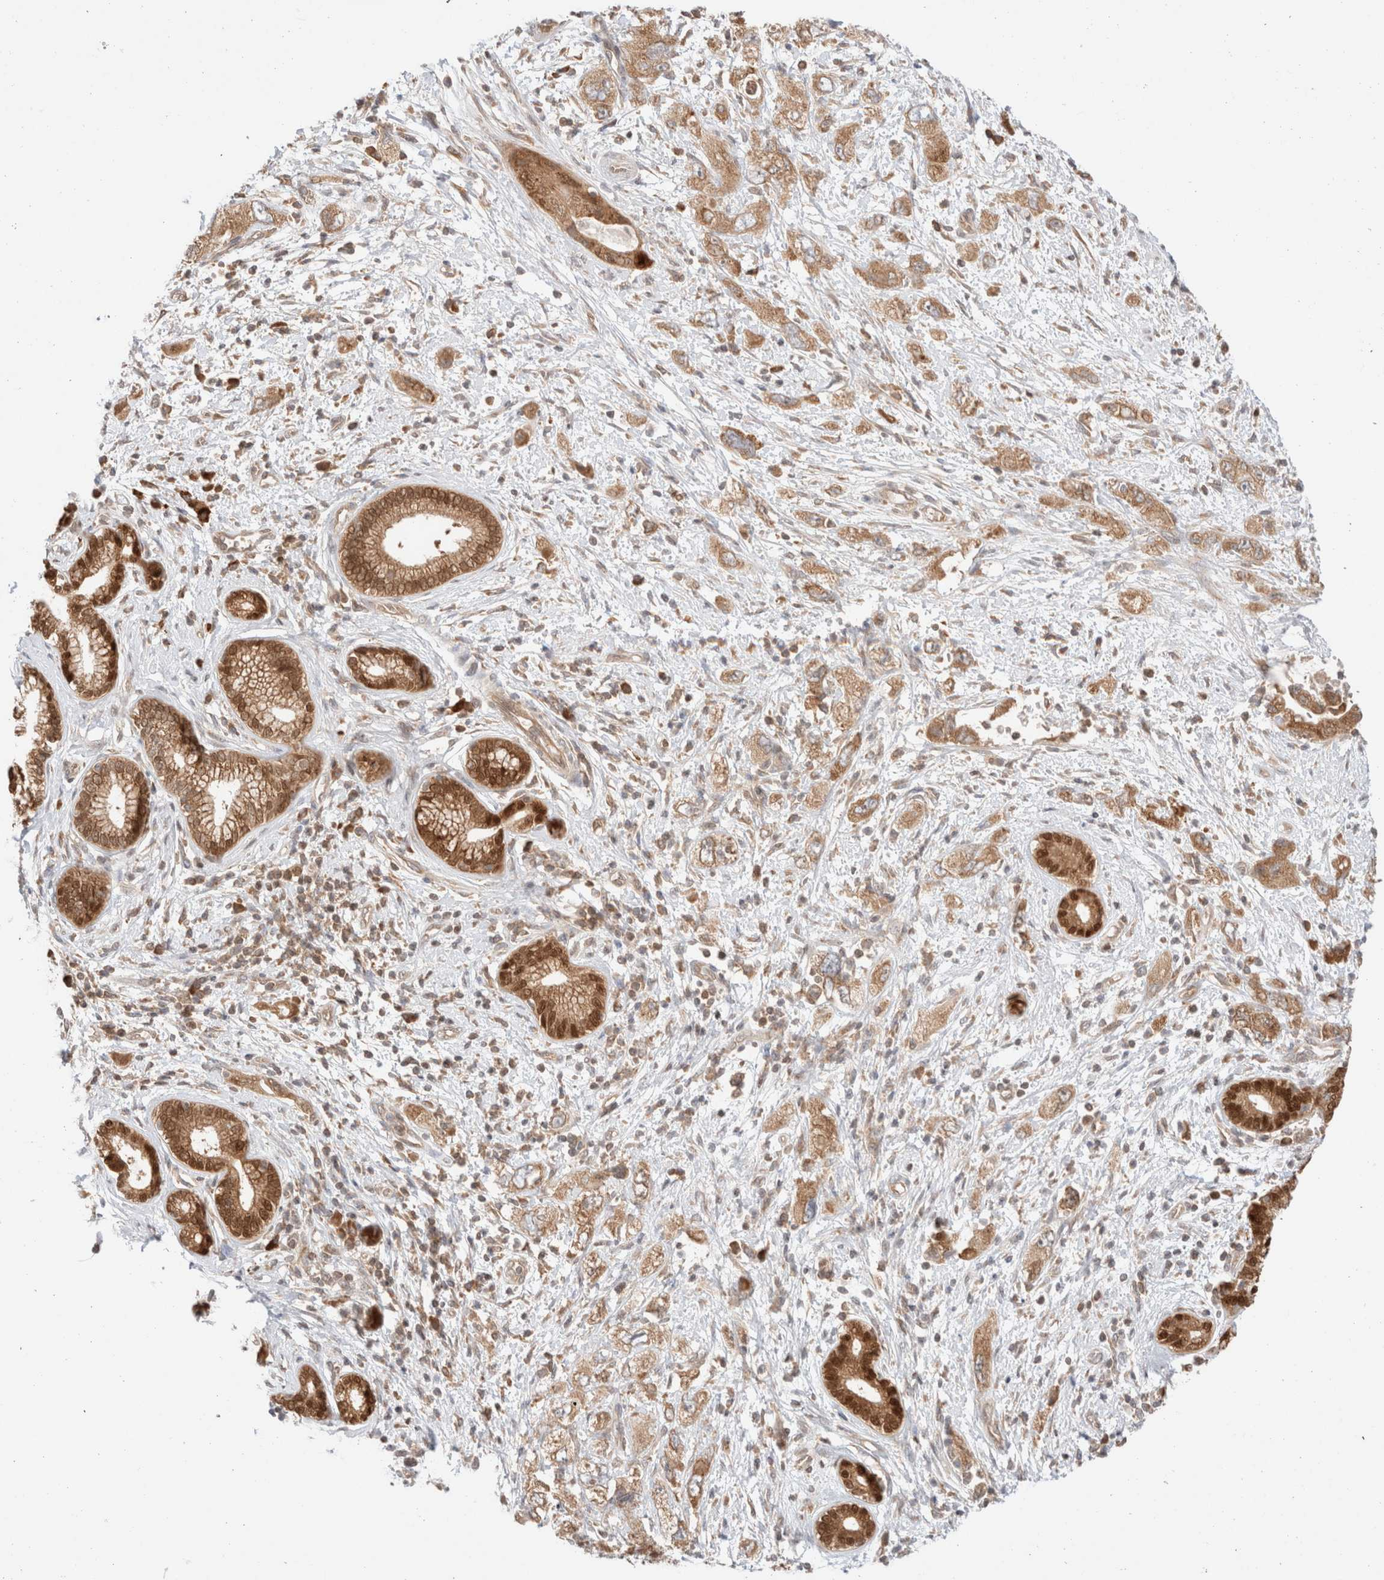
{"staining": {"intensity": "moderate", "quantity": ">75%", "location": "cytoplasmic/membranous"}, "tissue": "pancreatic cancer", "cell_type": "Tumor cells", "image_type": "cancer", "snomed": [{"axis": "morphology", "description": "Adenocarcinoma, NOS"}, {"axis": "topography", "description": "Pancreas"}], "caption": "About >75% of tumor cells in pancreatic cancer (adenocarcinoma) demonstrate moderate cytoplasmic/membranous protein positivity as visualized by brown immunohistochemical staining.", "gene": "XKR4", "patient": {"sex": "female", "age": 73}}